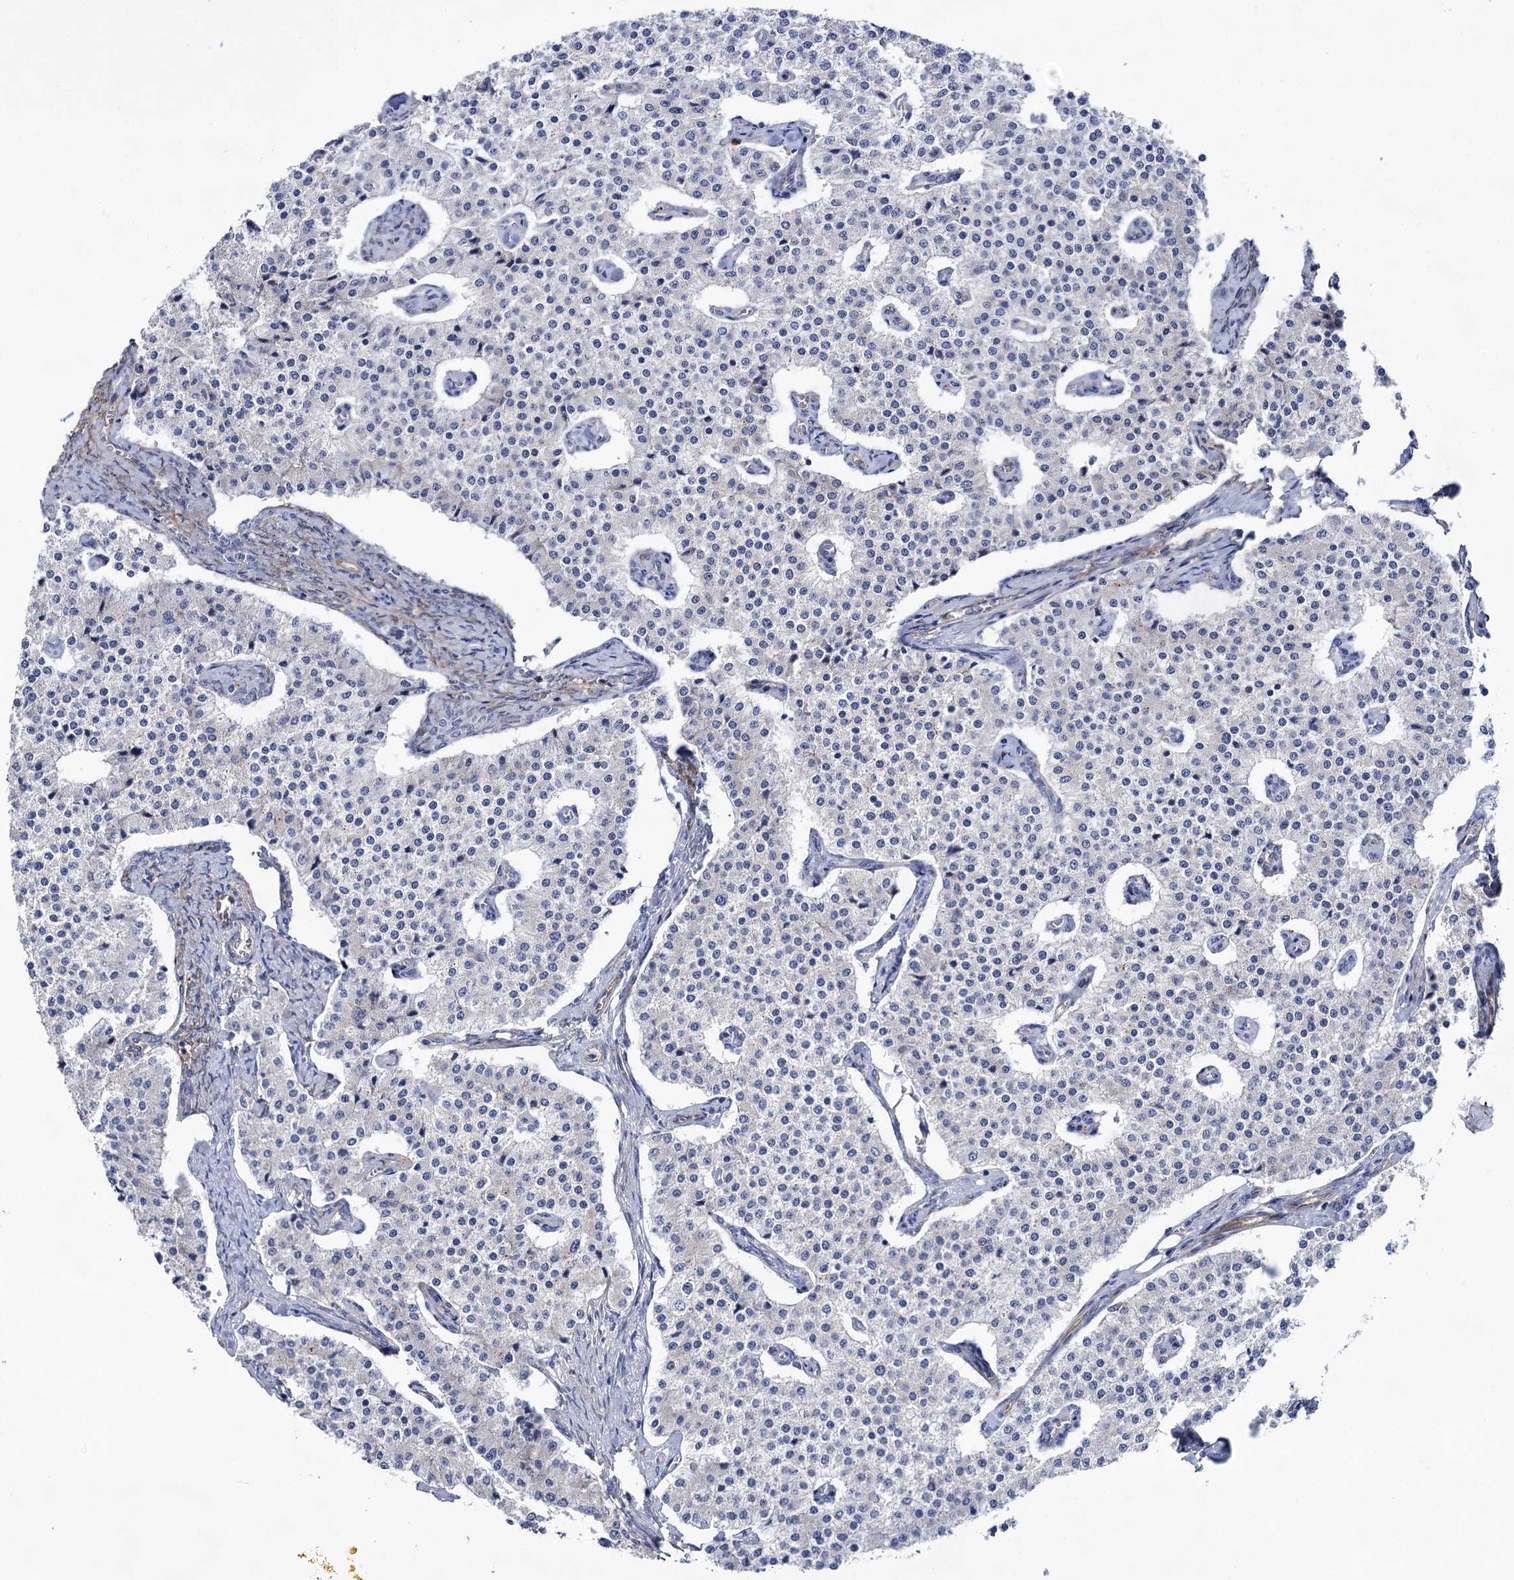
{"staining": {"intensity": "negative", "quantity": "none", "location": "none"}, "tissue": "carcinoid", "cell_type": "Tumor cells", "image_type": "cancer", "snomed": [{"axis": "morphology", "description": "Carcinoid, malignant, NOS"}, {"axis": "topography", "description": "Colon"}], "caption": "Image shows no protein staining in tumor cells of malignant carcinoid tissue.", "gene": "ABLIM1", "patient": {"sex": "female", "age": 52}}